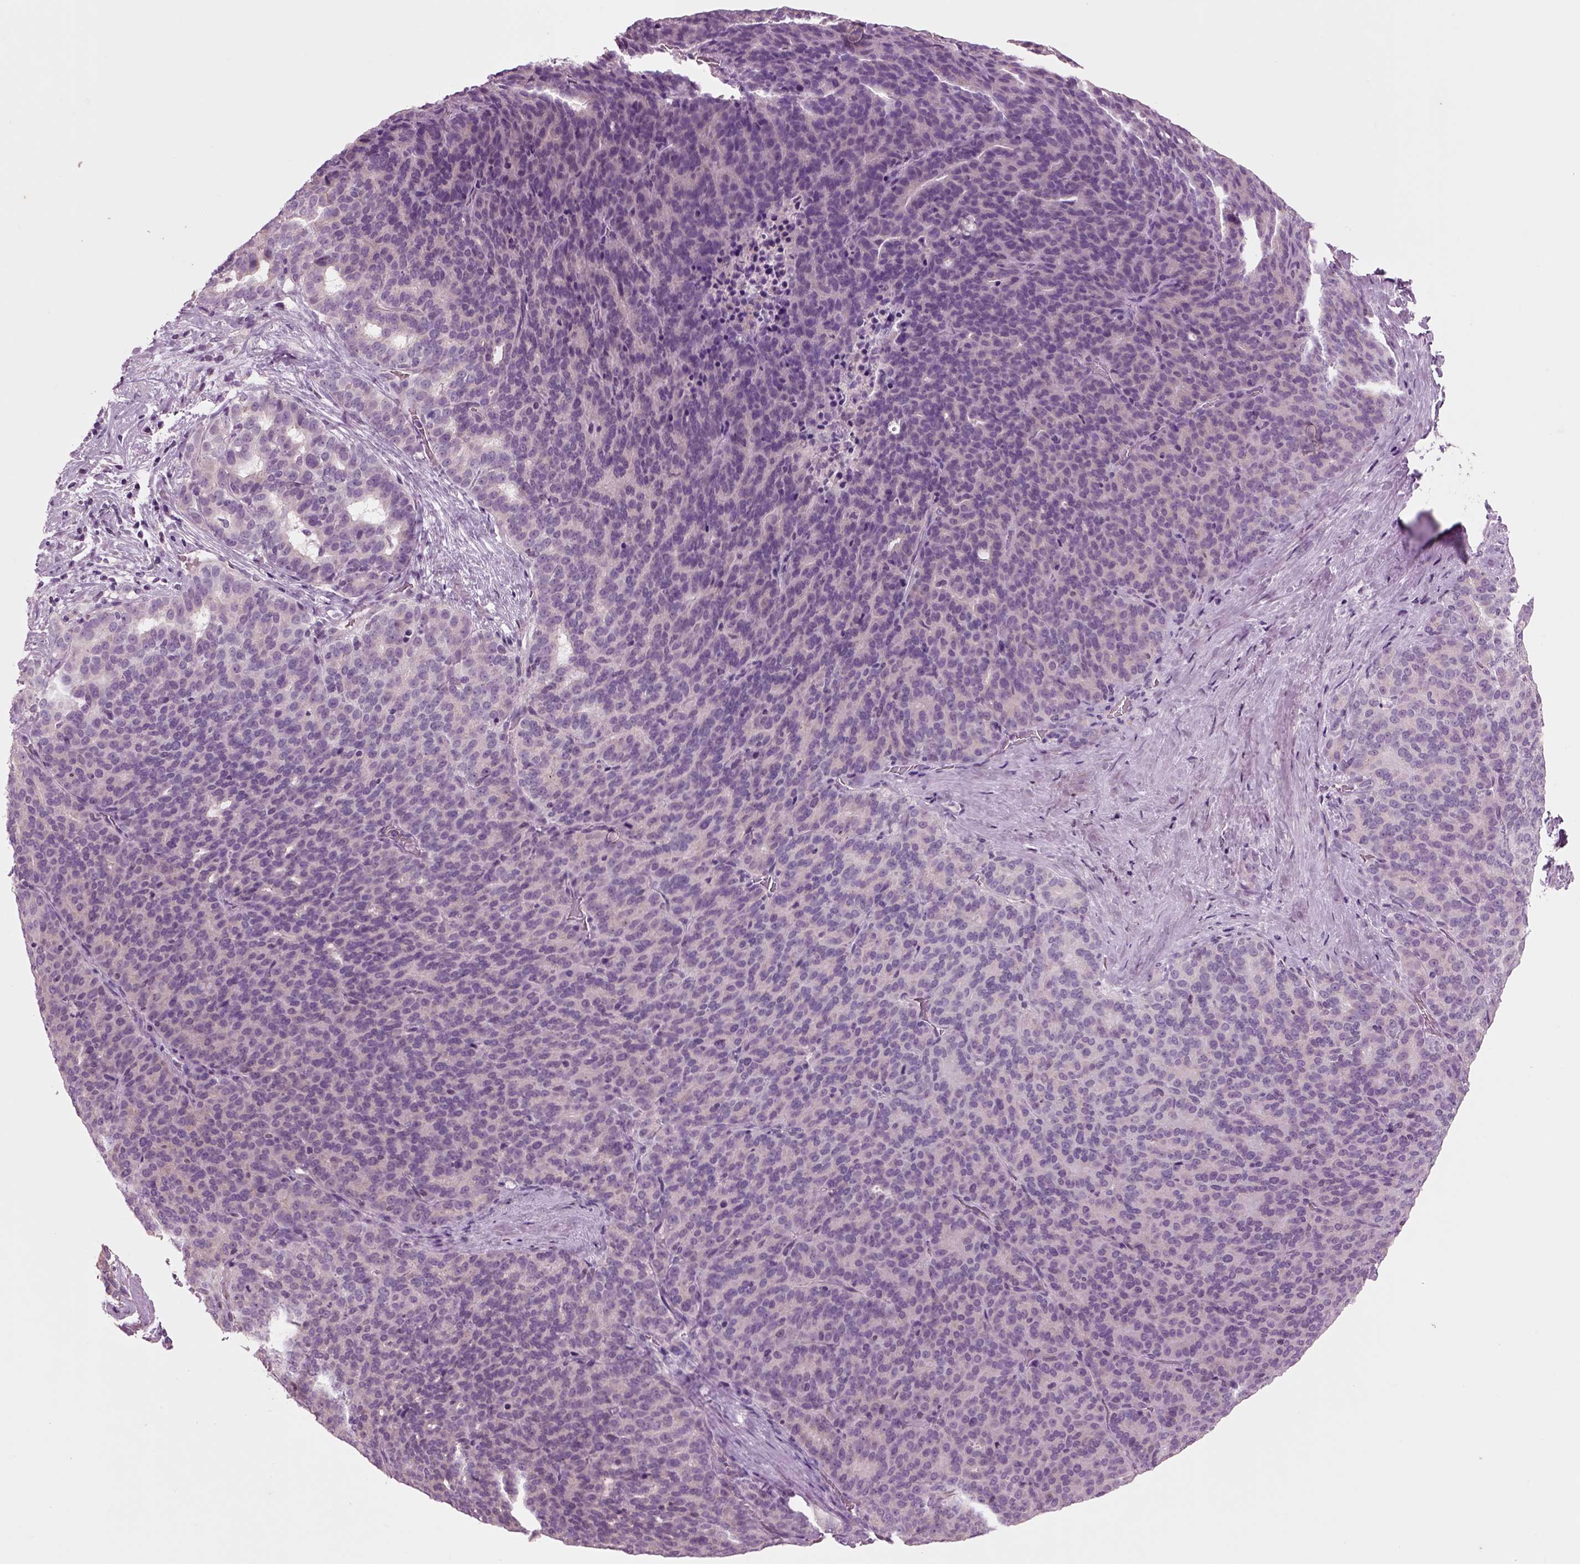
{"staining": {"intensity": "negative", "quantity": "none", "location": "none"}, "tissue": "liver cancer", "cell_type": "Tumor cells", "image_type": "cancer", "snomed": [{"axis": "morphology", "description": "Cholangiocarcinoma"}, {"axis": "topography", "description": "Liver"}], "caption": "Liver cholangiocarcinoma stained for a protein using immunohistochemistry demonstrates no staining tumor cells.", "gene": "CHGB", "patient": {"sex": "female", "age": 47}}